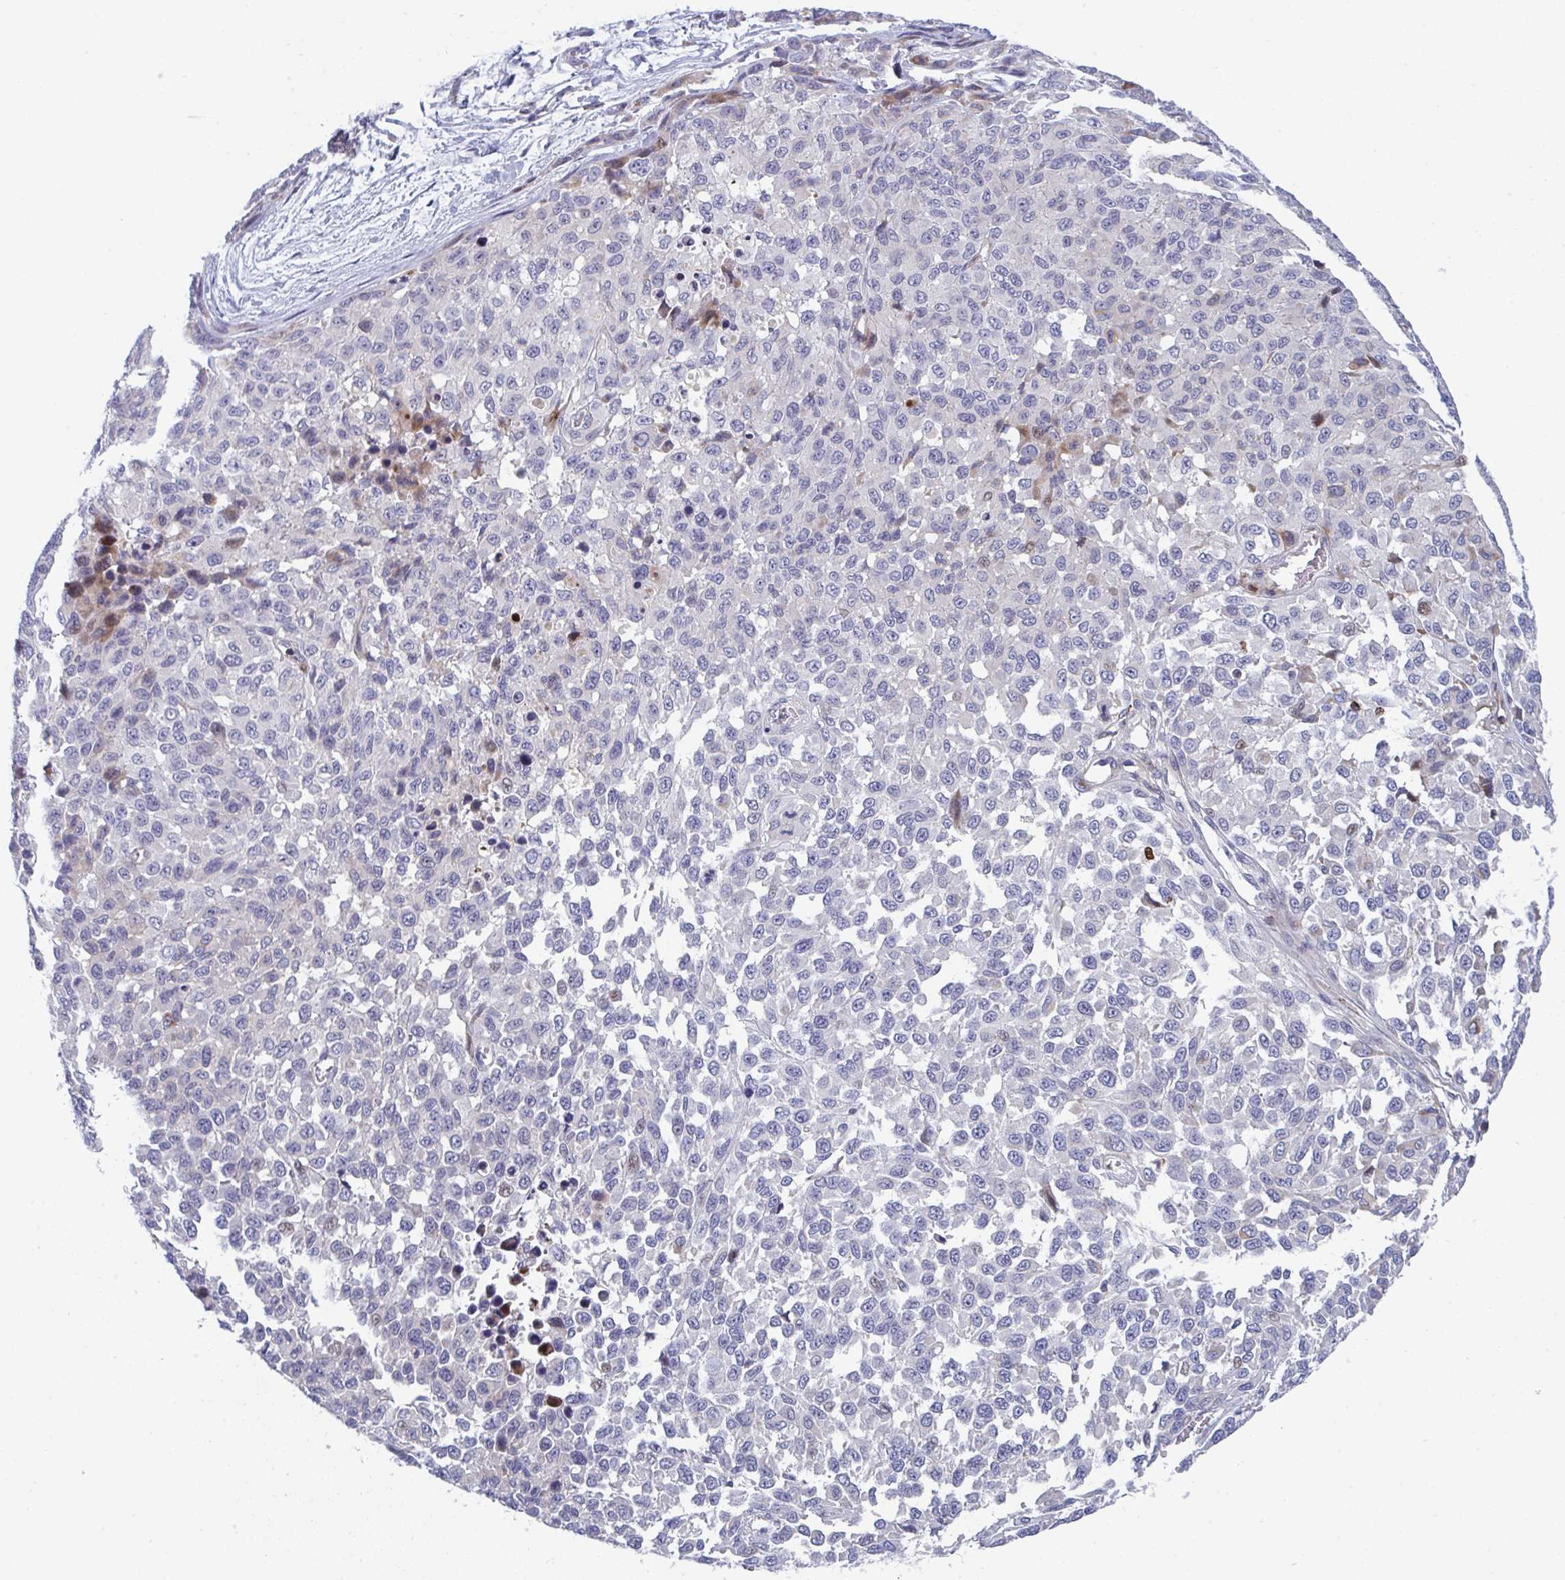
{"staining": {"intensity": "negative", "quantity": "none", "location": "none"}, "tissue": "melanoma", "cell_type": "Tumor cells", "image_type": "cancer", "snomed": [{"axis": "morphology", "description": "Malignant melanoma, NOS"}, {"axis": "topography", "description": "Skin"}], "caption": "There is no significant positivity in tumor cells of malignant melanoma.", "gene": "AOC2", "patient": {"sex": "male", "age": 62}}